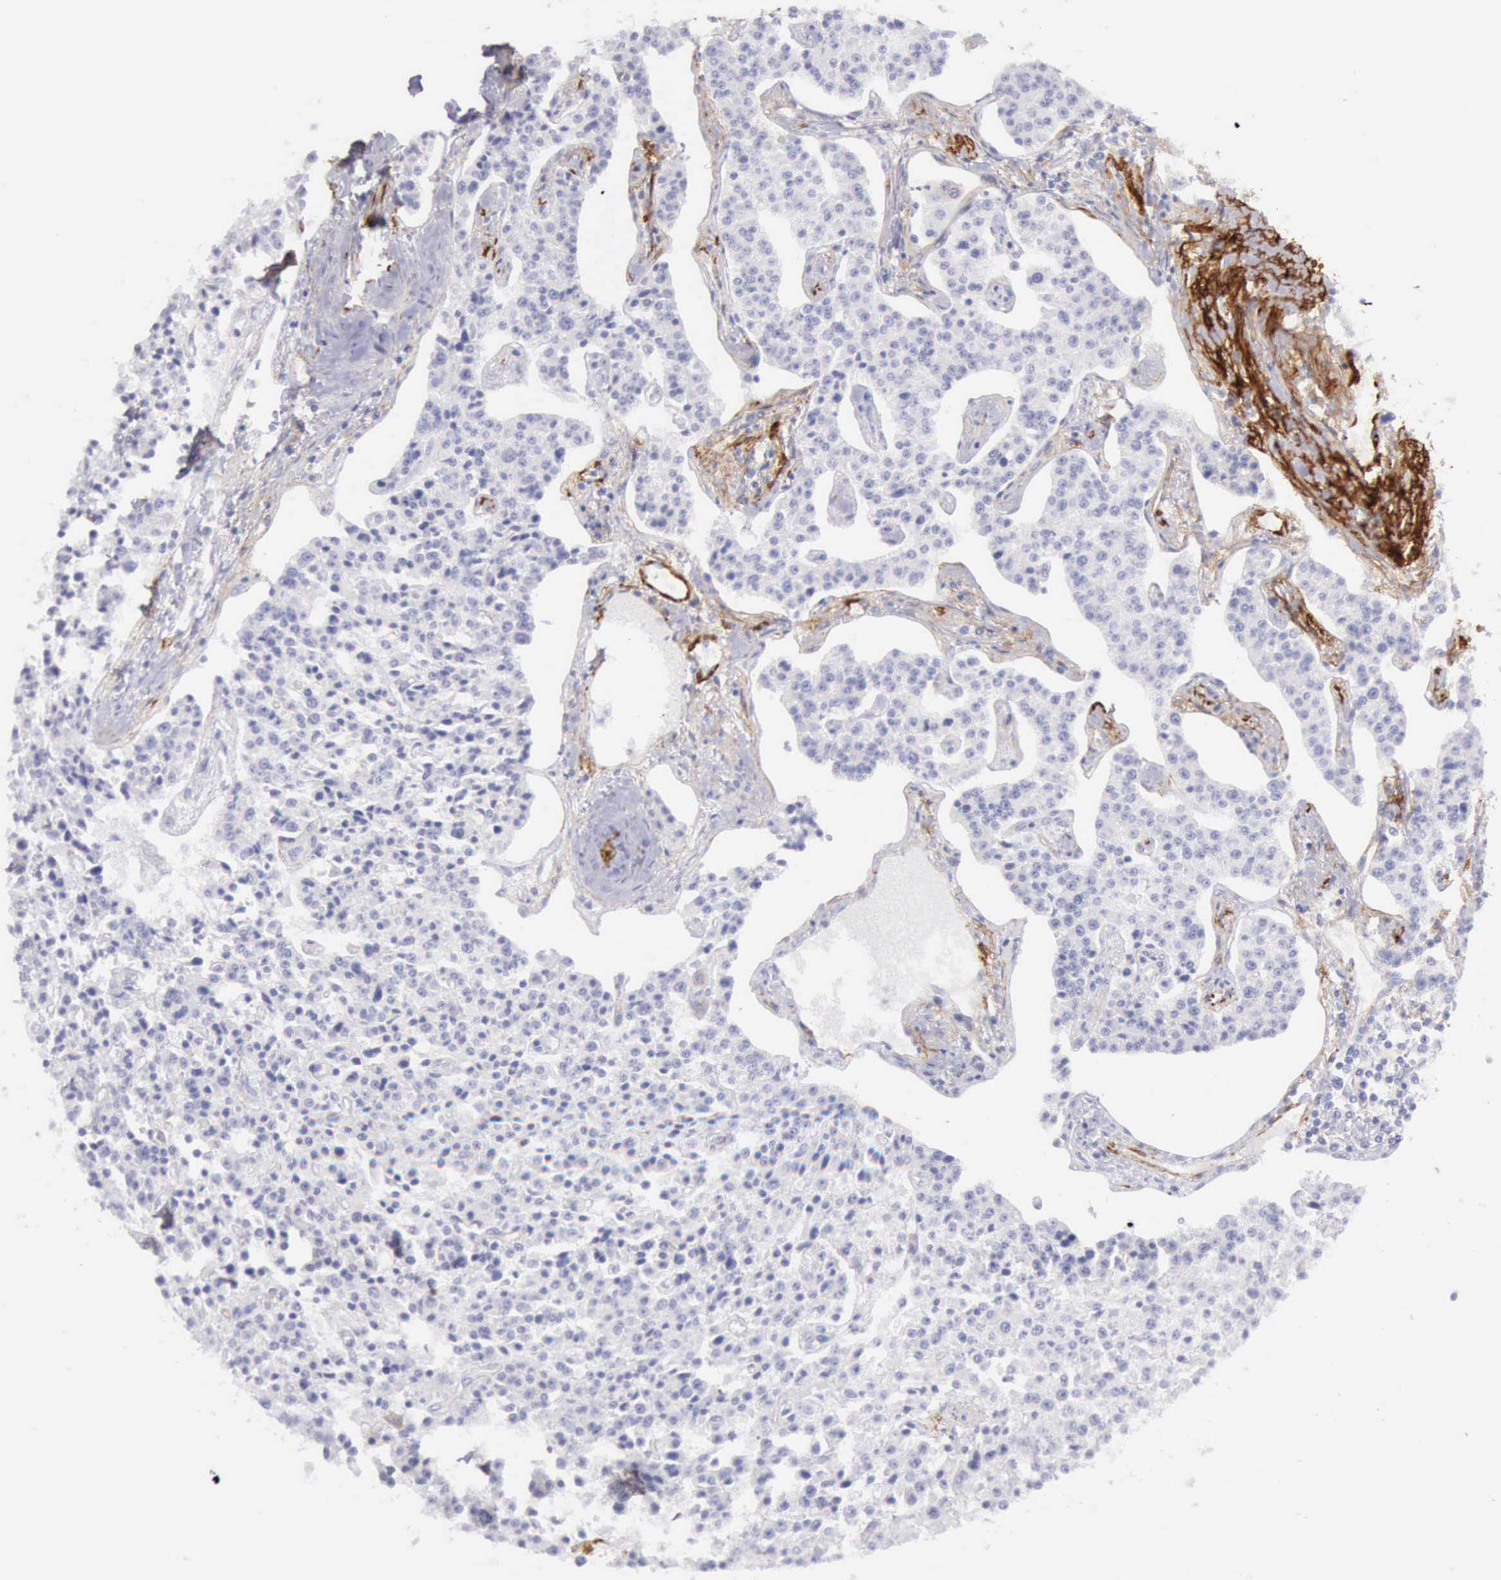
{"staining": {"intensity": "negative", "quantity": "none", "location": "none"}, "tissue": "carcinoid", "cell_type": "Tumor cells", "image_type": "cancer", "snomed": [{"axis": "morphology", "description": "Carcinoid, malignant, NOS"}, {"axis": "topography", "description": "Stomach"}], "caption": "IHC image of carcinoid stained for a protein (brown), which demonstrates no positivity in tumor cells. Nuclei are stained in blue.", "gene": "AOC3", "patient": {"sex": "female", "age": 76}}